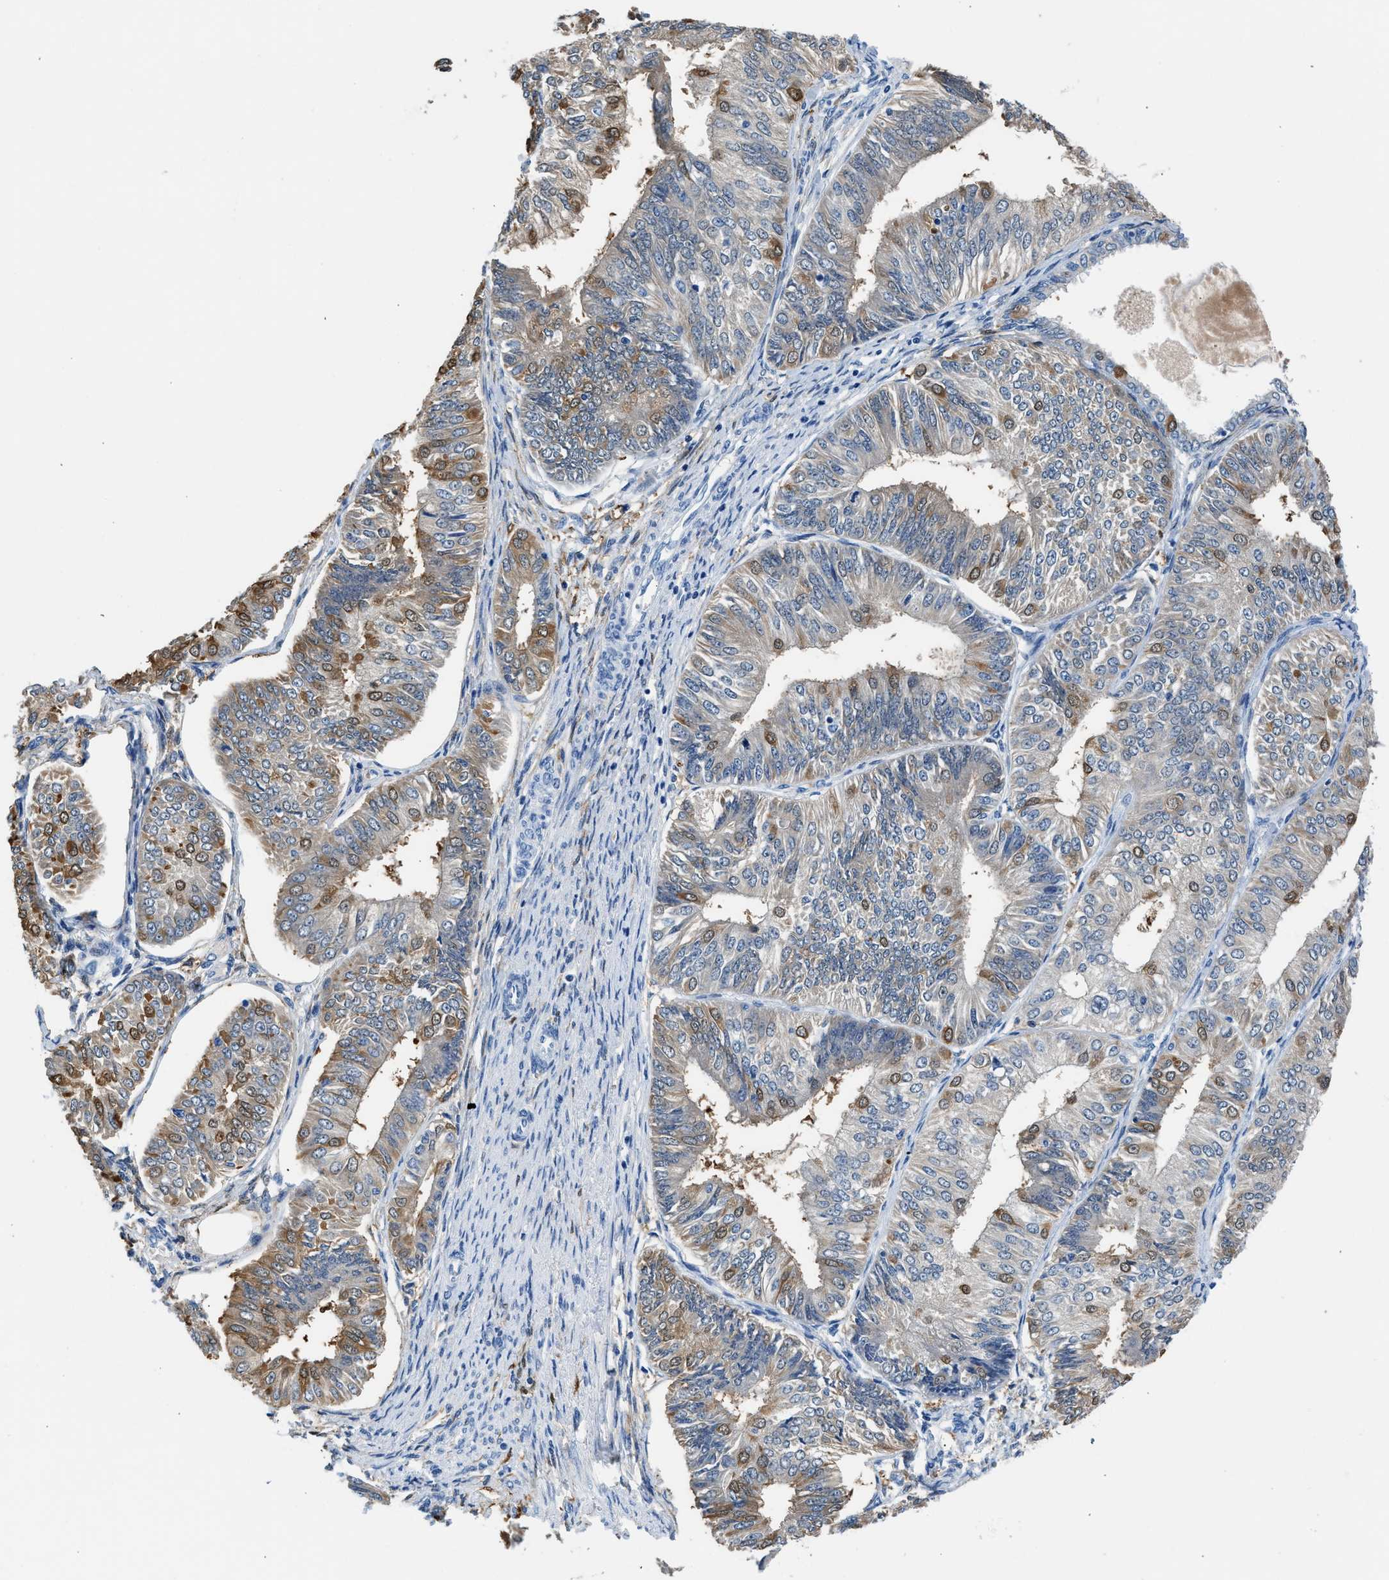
{"staining": {"intensity": "moderate", "quantity": "<25%", "location": "cytoplasmic/membranous"}, "tissue": "endometrial cancer", "cell_type": "Tumor cells", "image_type": "cancer", "snomed": [{"axis": "morphology", "description": "Adenocarcinoma, NOS"}, {"axis": "topography", "description": "Endometrium"}], "caption": "Protein expression analysis of endometrial cancer displays moderate cytoplasmic/membranous staining in about <25% of tumor cells.", "gene": "FADS6", "patient": {"sex": "female", "age": 58}}